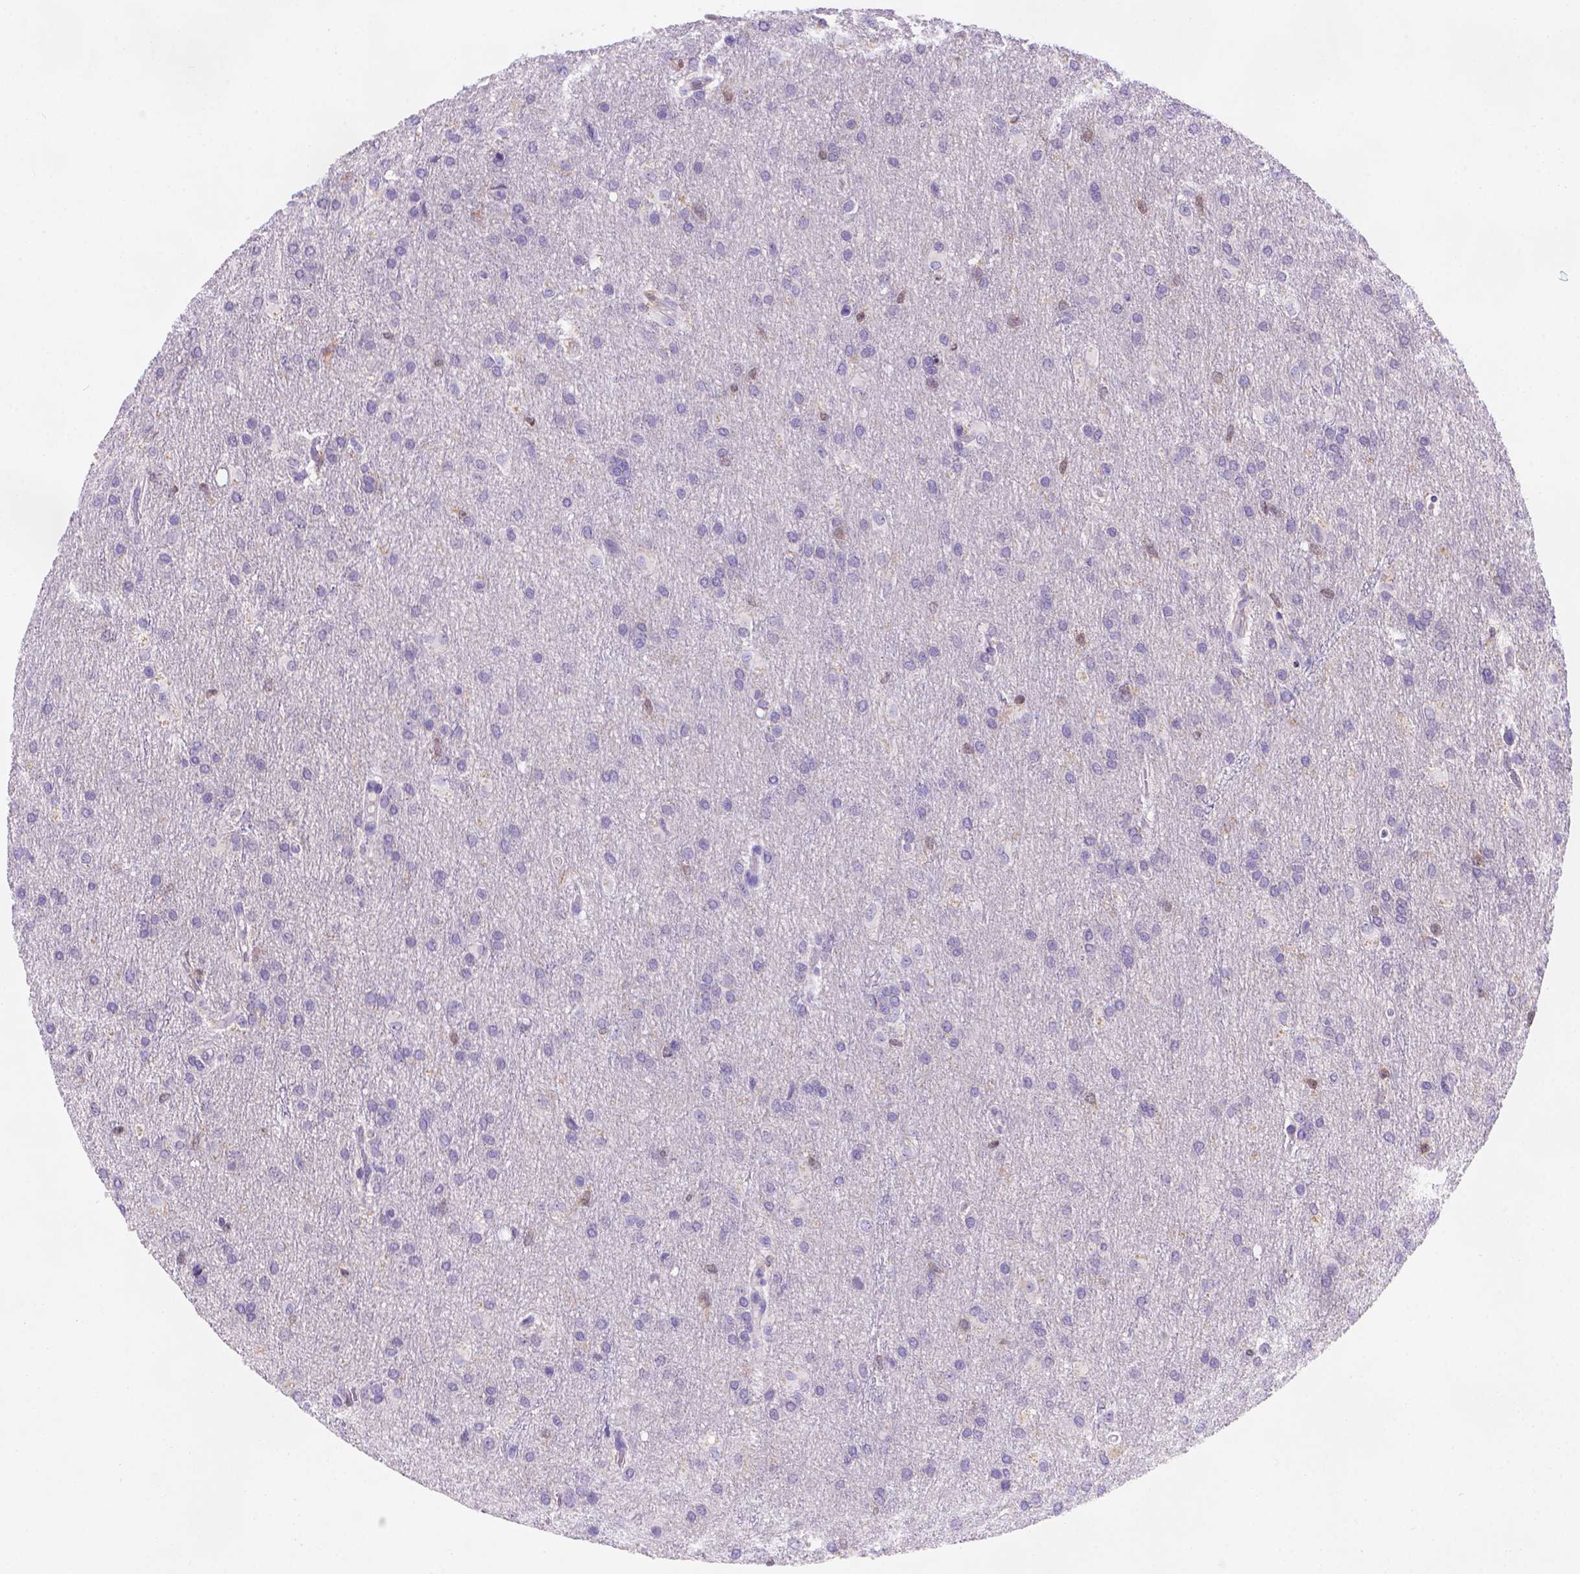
{"staining": {"intensity": "negative", "quantity": "none", "location": "none"}, "tissue": "glioma", "cell_type": "Tumor cells", "image_type": "cancer", "snomed": [{"axis": "morphology", "description": "Glioma, malignant, High grade"}, {"axis": "topography", "description": "Brain"}], "caption": "This micrograph is of glioma stained with IHC to label a protein in brown with the nuclei are counter-stained blue. There is no expression in tumor cells. (DAB (3,3'-diaminobenzidine) immunohistochemistry, high magnification).", "gene": "FGD2", "patient": {"sex": "male", "age": 68}}